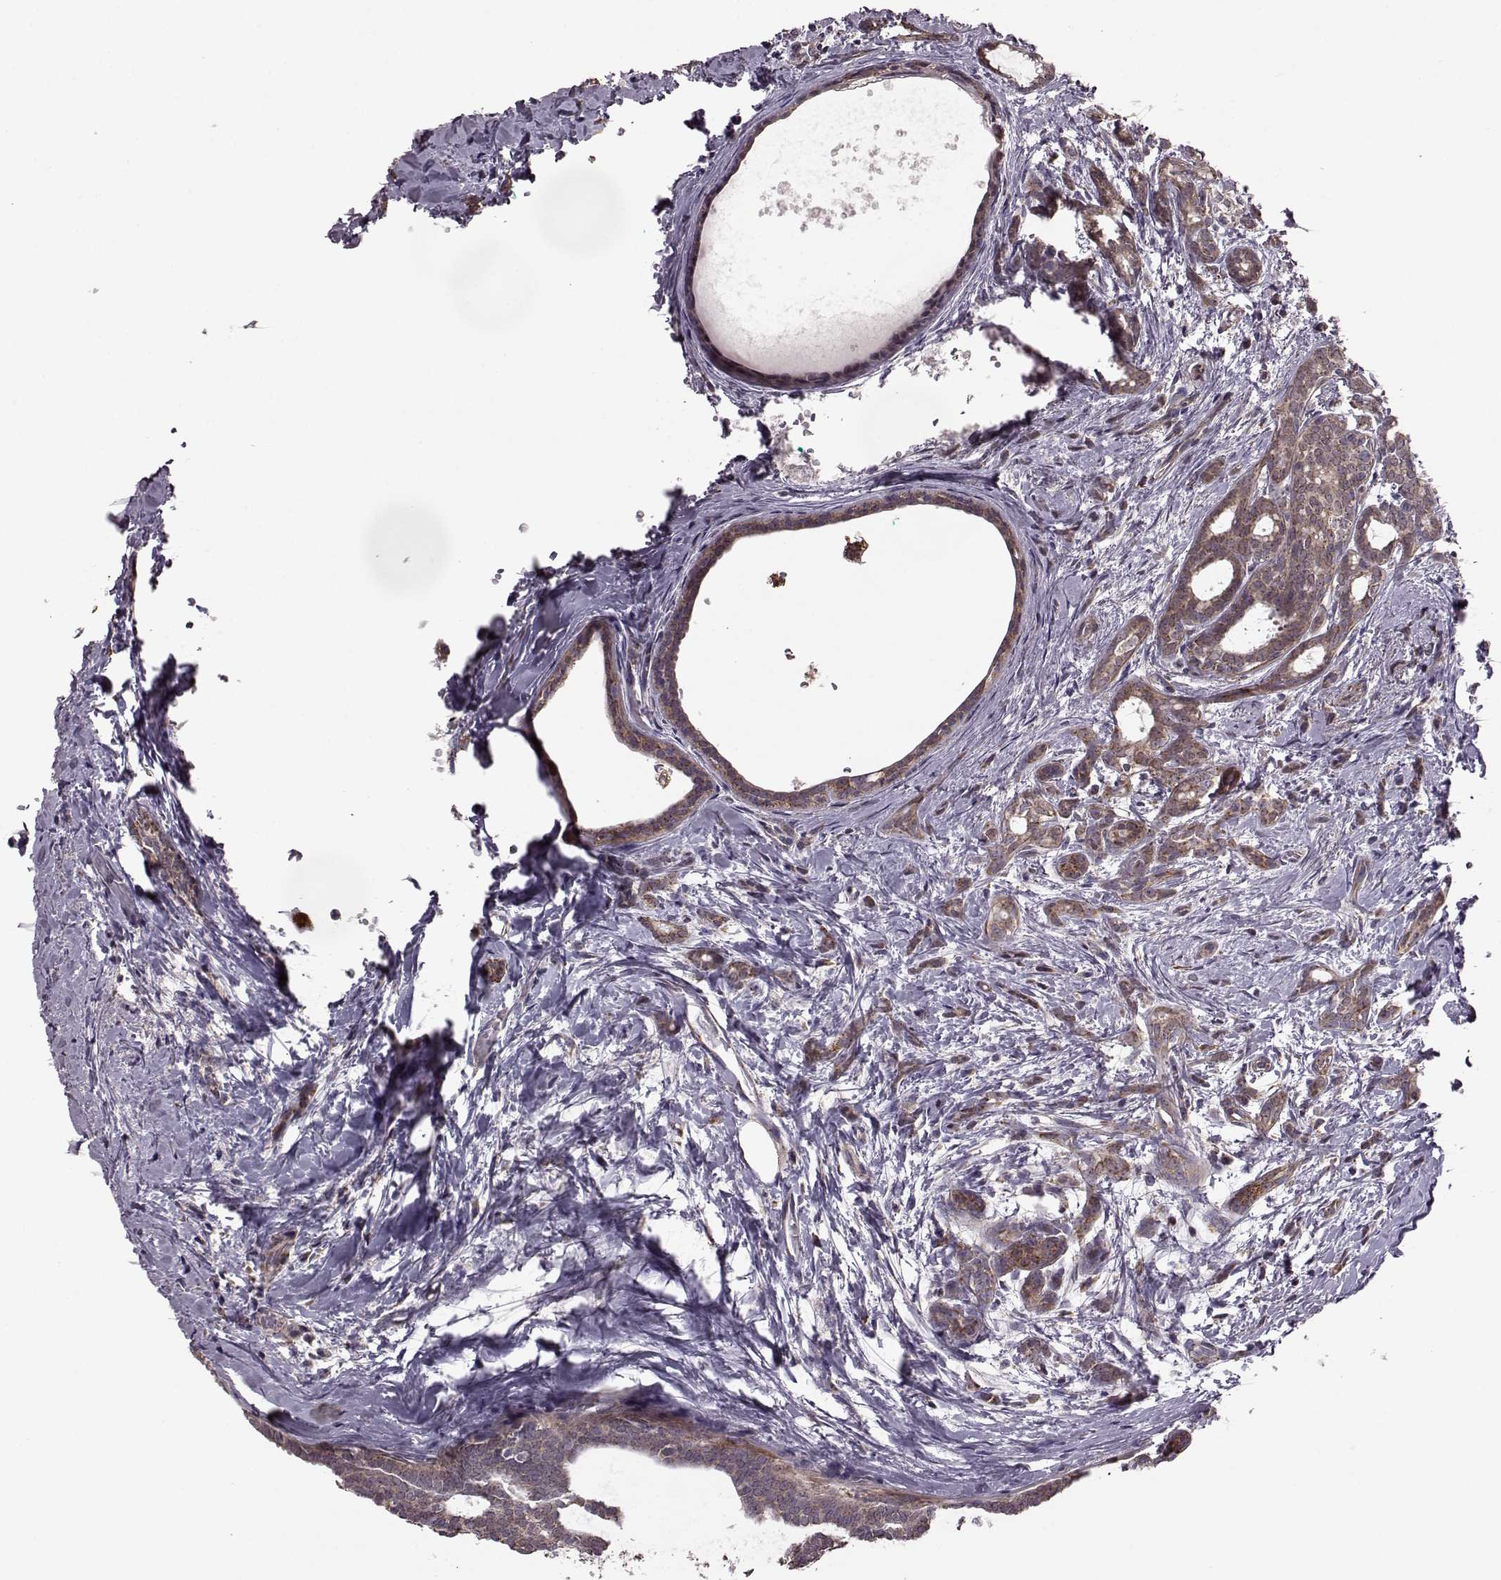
{"staining": {"intensity": "moderate", "quantity": ">75%", "location": "cytoplasmic/membranous"}, "tissue": "breast cancer", "cell_type": "Tumor cells", "image_type": "cancer", "snomed": [{"axis": "morphology", "description": "Intraductal carcinoma, in situ"}, {"axis": "morphology", "description": "Duct carcinoma"}, {"axis": "morphology", "description": "Lobular carcinoma, in situ"}, {"axis": "topography", "description": "Breast"}], "caption": "Intraductal carcinoma,  in situ (breast) tissue exhibits moderate cytoplasmic/membranous staining in approximately >75% of tumor cells", "gene": "PUDP", "patient": {"sex": "female", "age": 44}}